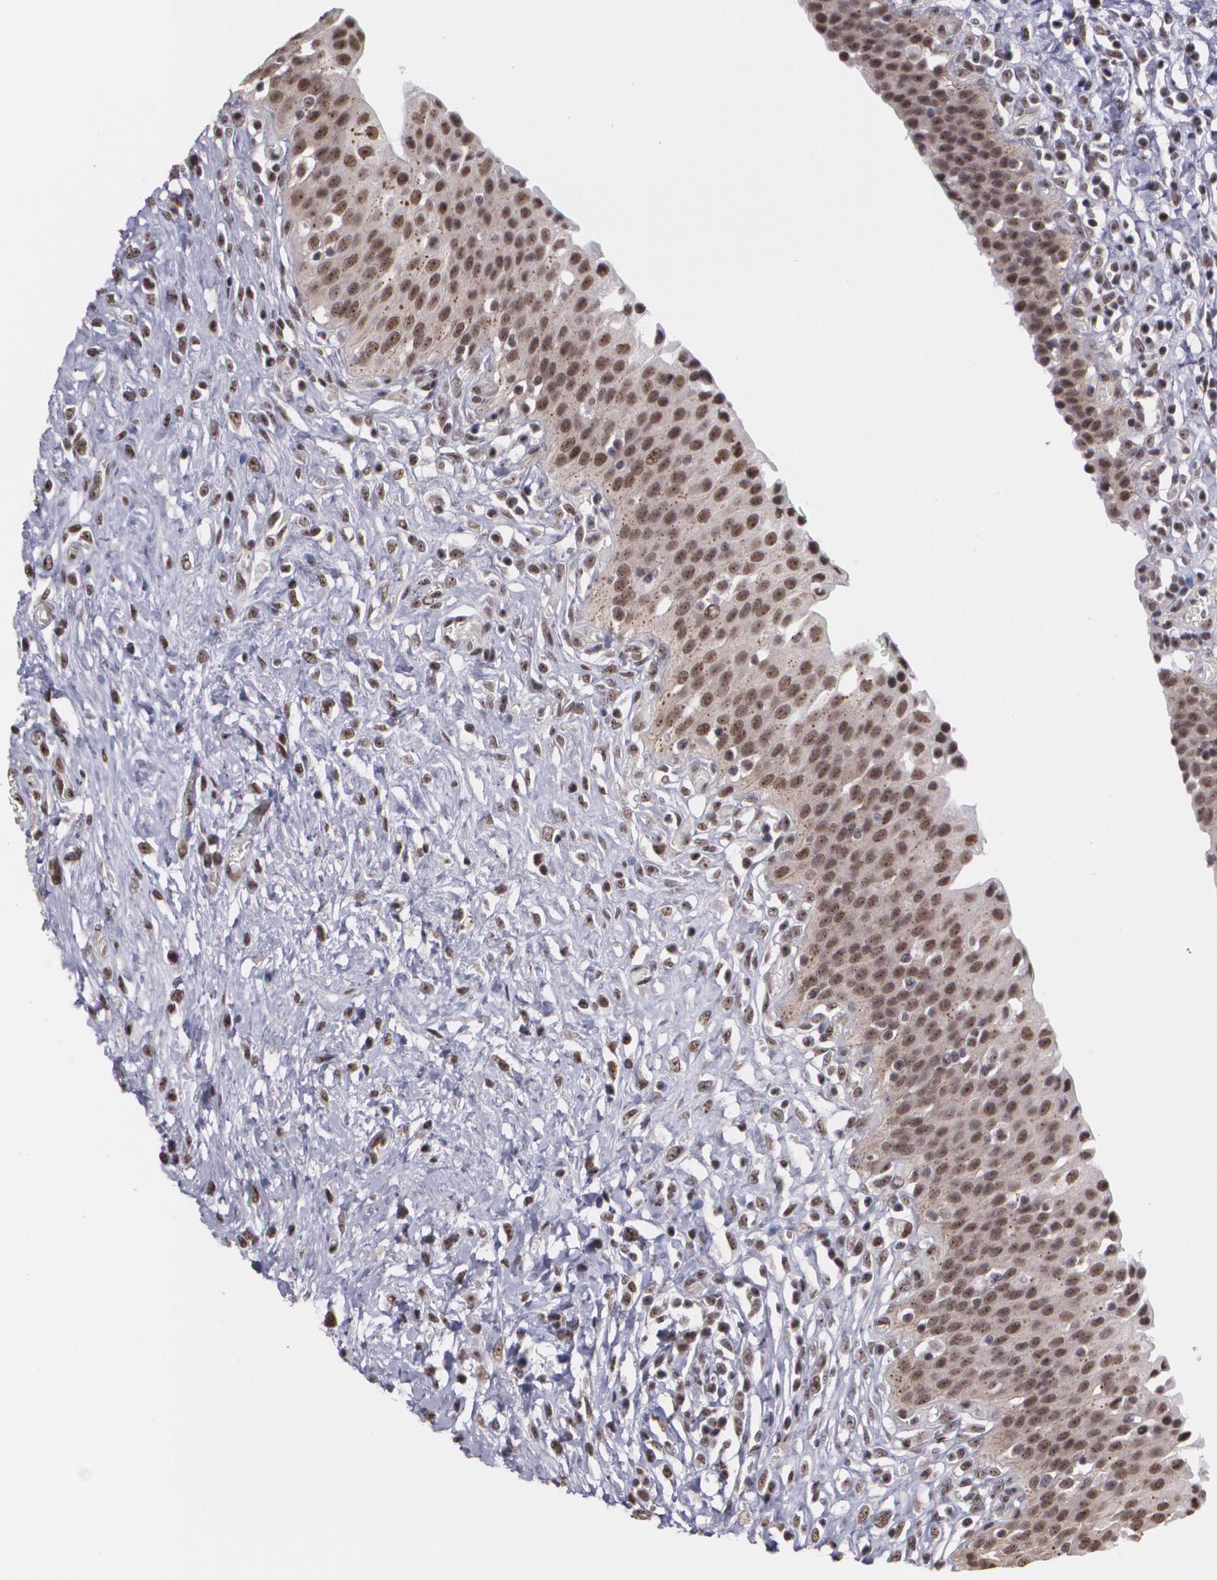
{"staining": {"intensity": "strong", "quantity": ">75%", "location": "cytoplasmic/membranous,nuclear"}, "tissue": "urinary bladder", "cell_type": "Urothelial cells", "image_type": "normal", "snomed": [{"axis": "morphology", "description": "Normal tissue, NOS"}, {"axis": "topography", "description": "Urinary bladder"}], "caption": "Brown immunohistochemical staining in unremarkable human urinary bladder shows strong cytoplasmic/membranous,nuclear positivity in about >75% of urothelial cells.", "gene": "C6orf15", "patient": {"sex": "male", "age": 51}}